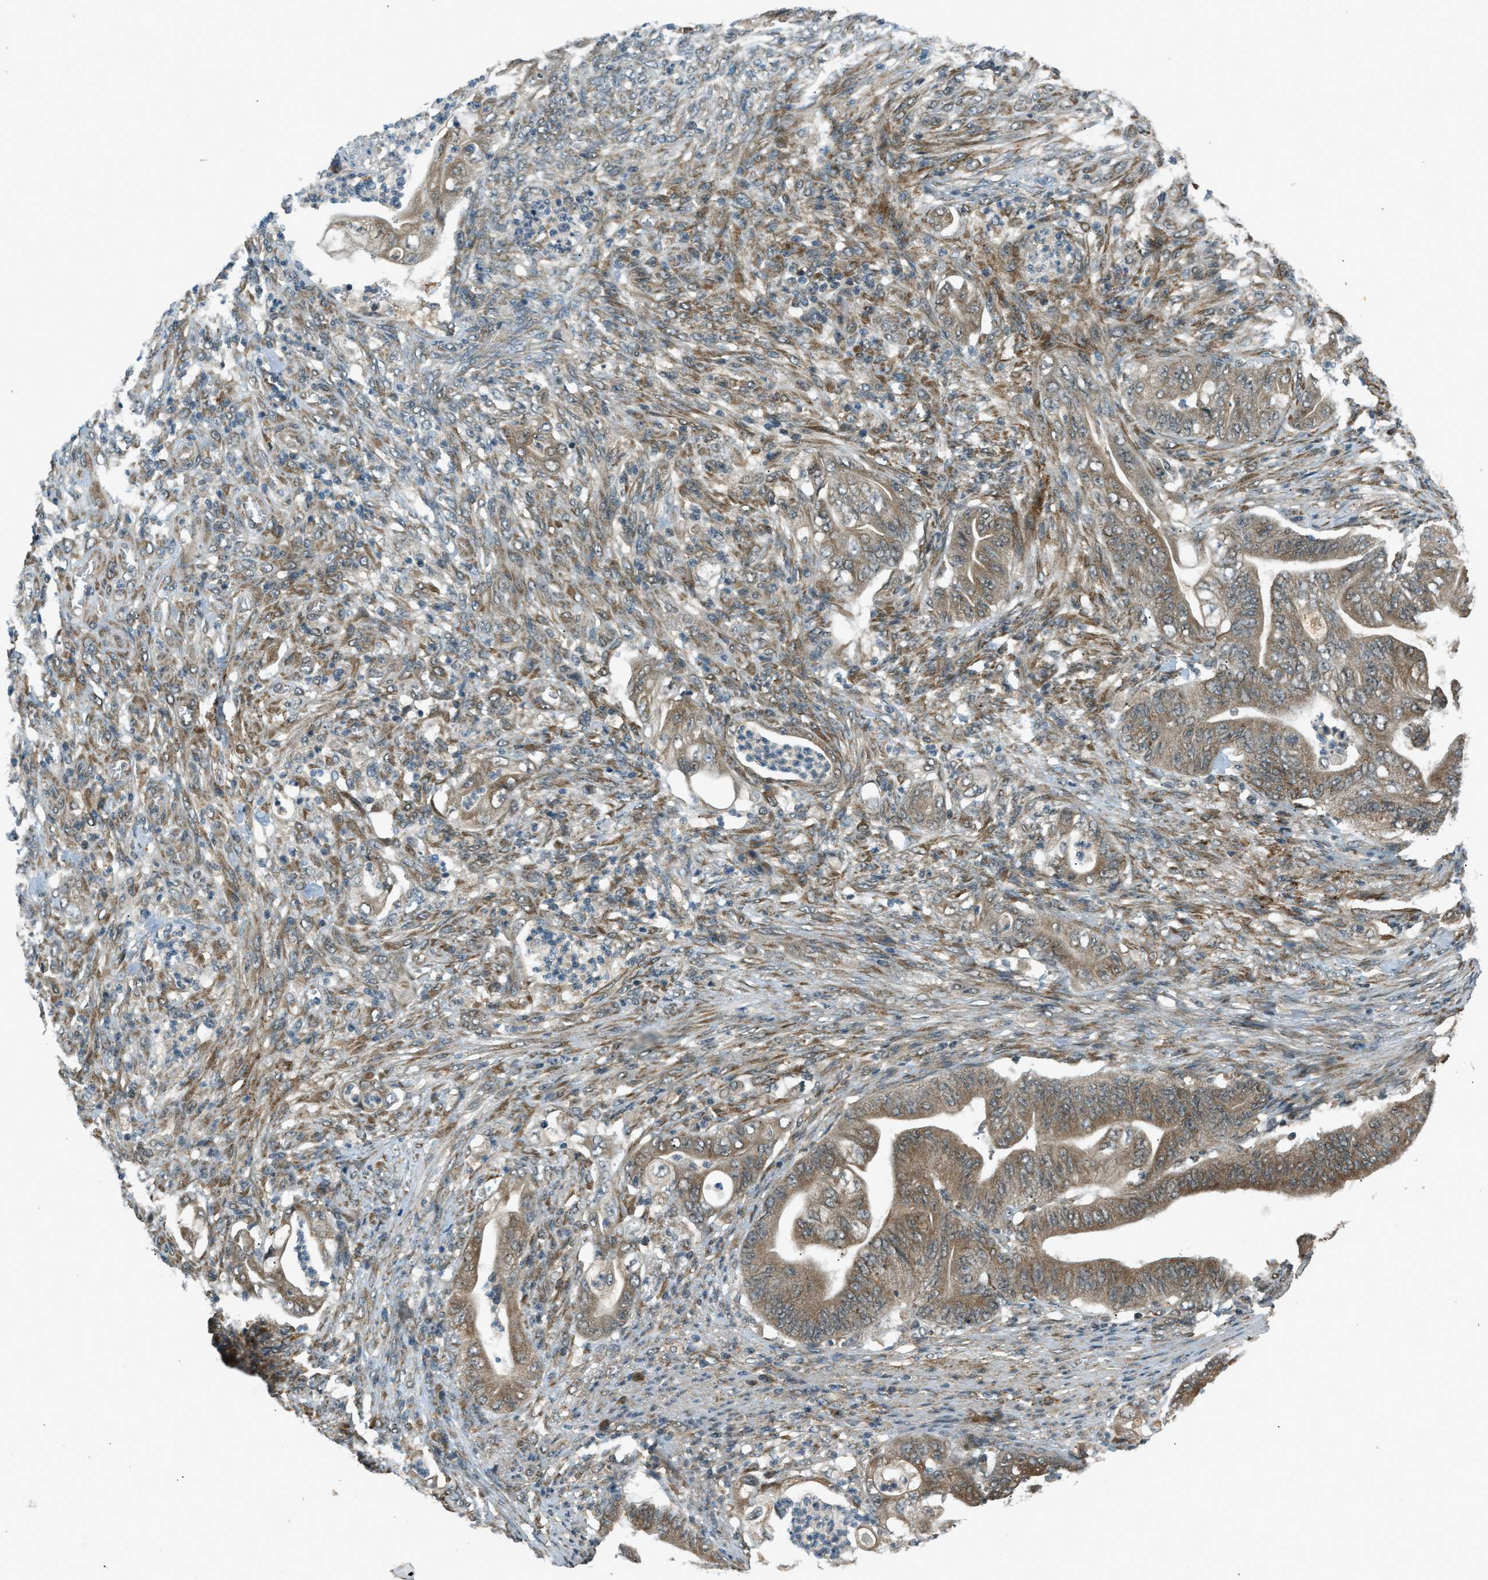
{"staining": {"intensity": "moderate", "quantity": ">75%", "location": "cytoplasmic/membranous"}, "tissue": "stomach cancer", "cell_type": "Tumor cells", "image_type": "cancer", "snomed": [{"axis": "morphology", "description": "Adenocarcinoma, NOS"}, {"axis": "topography", "description": "Stomach"}], "caption": "A micrograph of human adenocarcinoma (stomach) stained for a protein demonstrates moderate cytoplasmic/membranous brown staining in tumor cells.", "gene": "EIF2AK3", "patient": {"sex": "female", "age": 73}}